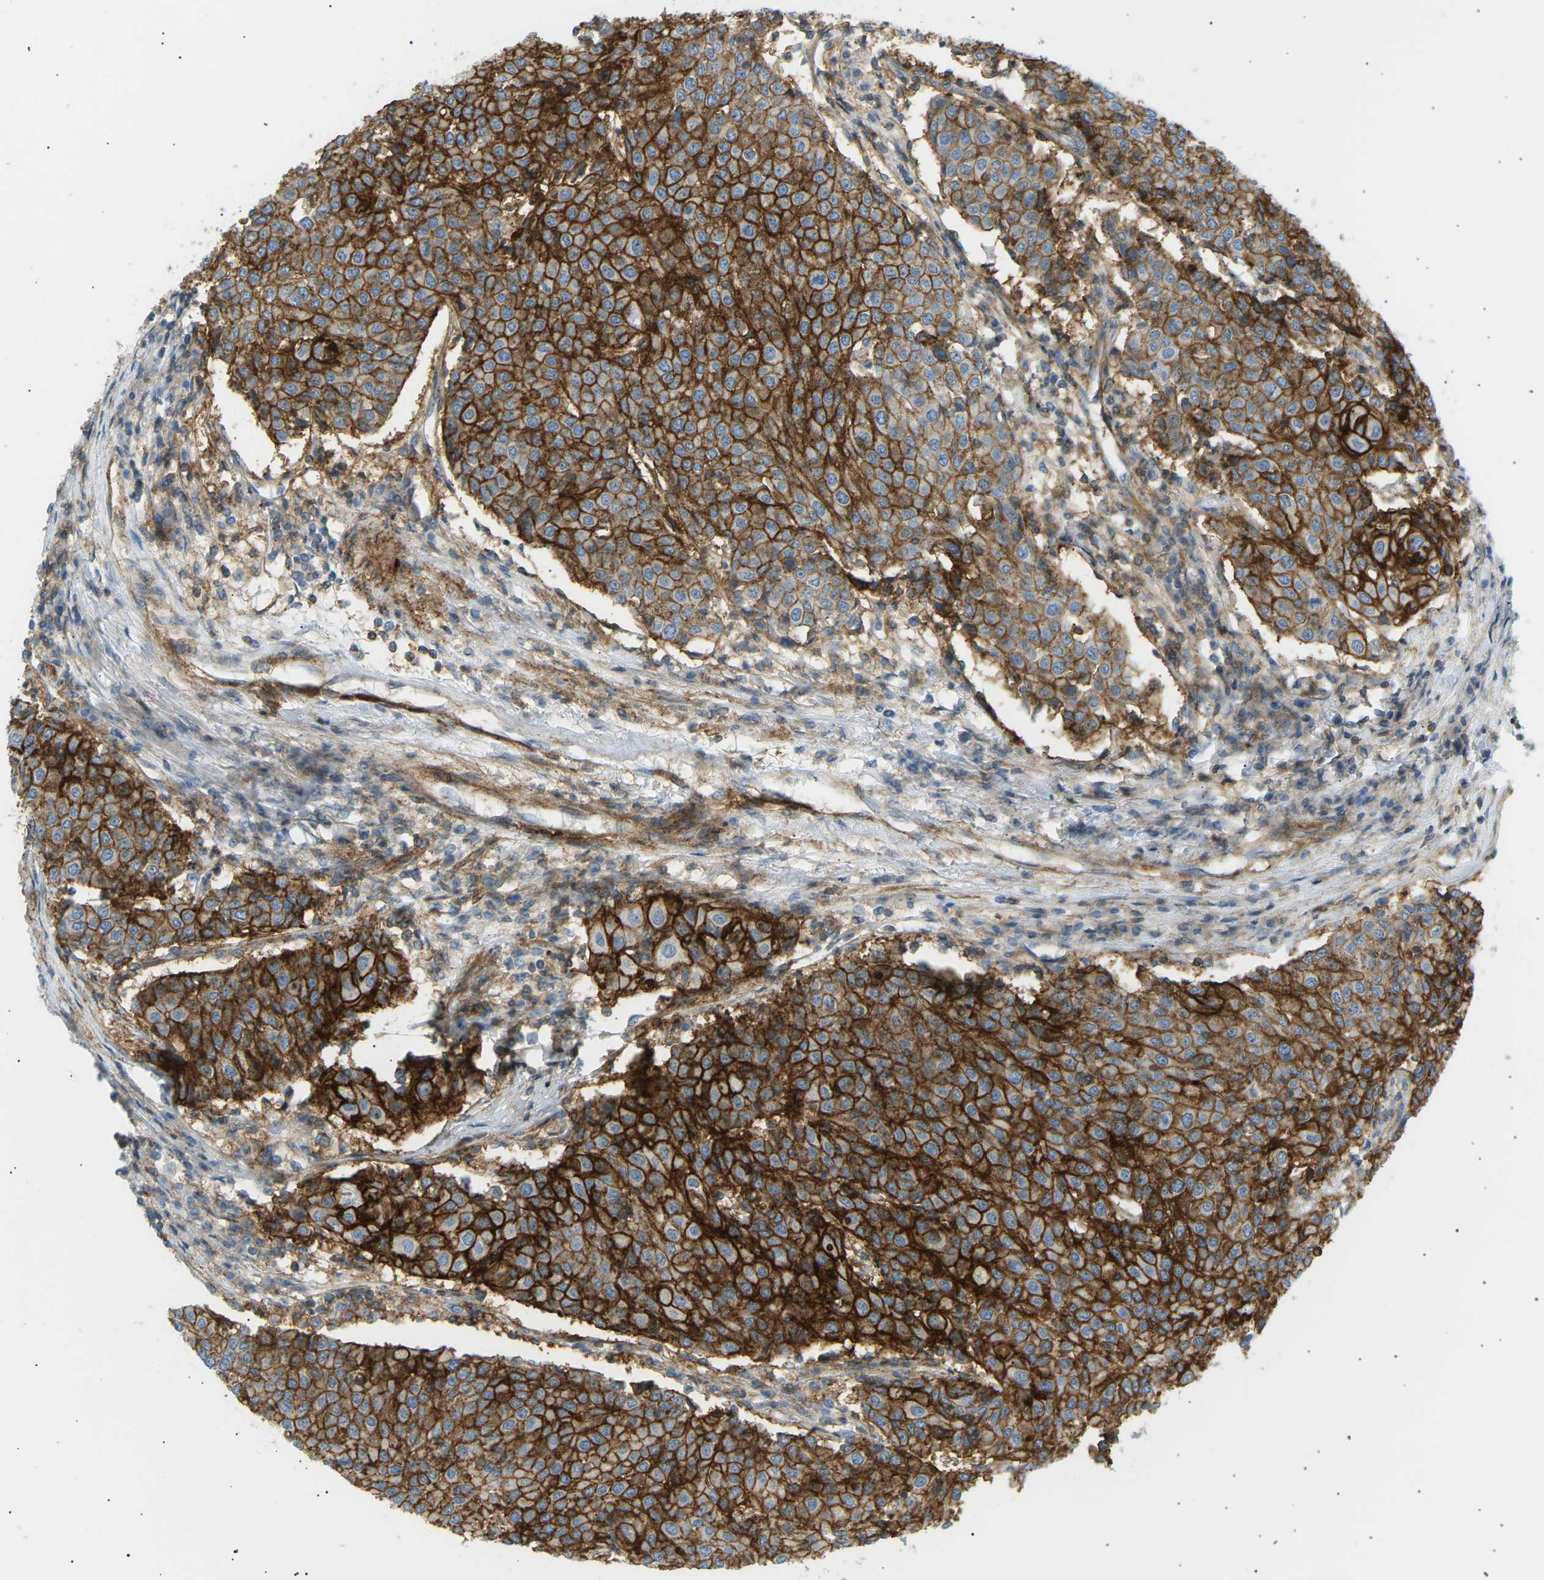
{"staining": {"intensity": "strong", "quantity": ">75%", "location": "cytoplasmic/membranous"}, "tissue": "urothelial cancer", "cell_type": "Tumor cells", "image_type": "cancer", "snomed": [{"axis": "morphology", "description": "Urothelial carcinoma, High grade"}, {"axis": "topography", "description": "Urinary bladder"}], "caption": "About >75% of tumor cells in human urothelial carcinoma (high-grade) demonstrate strong cytoplasmic/membranous protein staining as visualized by brown immunohistochemical staining.", "gene": "ATP2B4", "patient": {"sex": "female", "age": 85}}